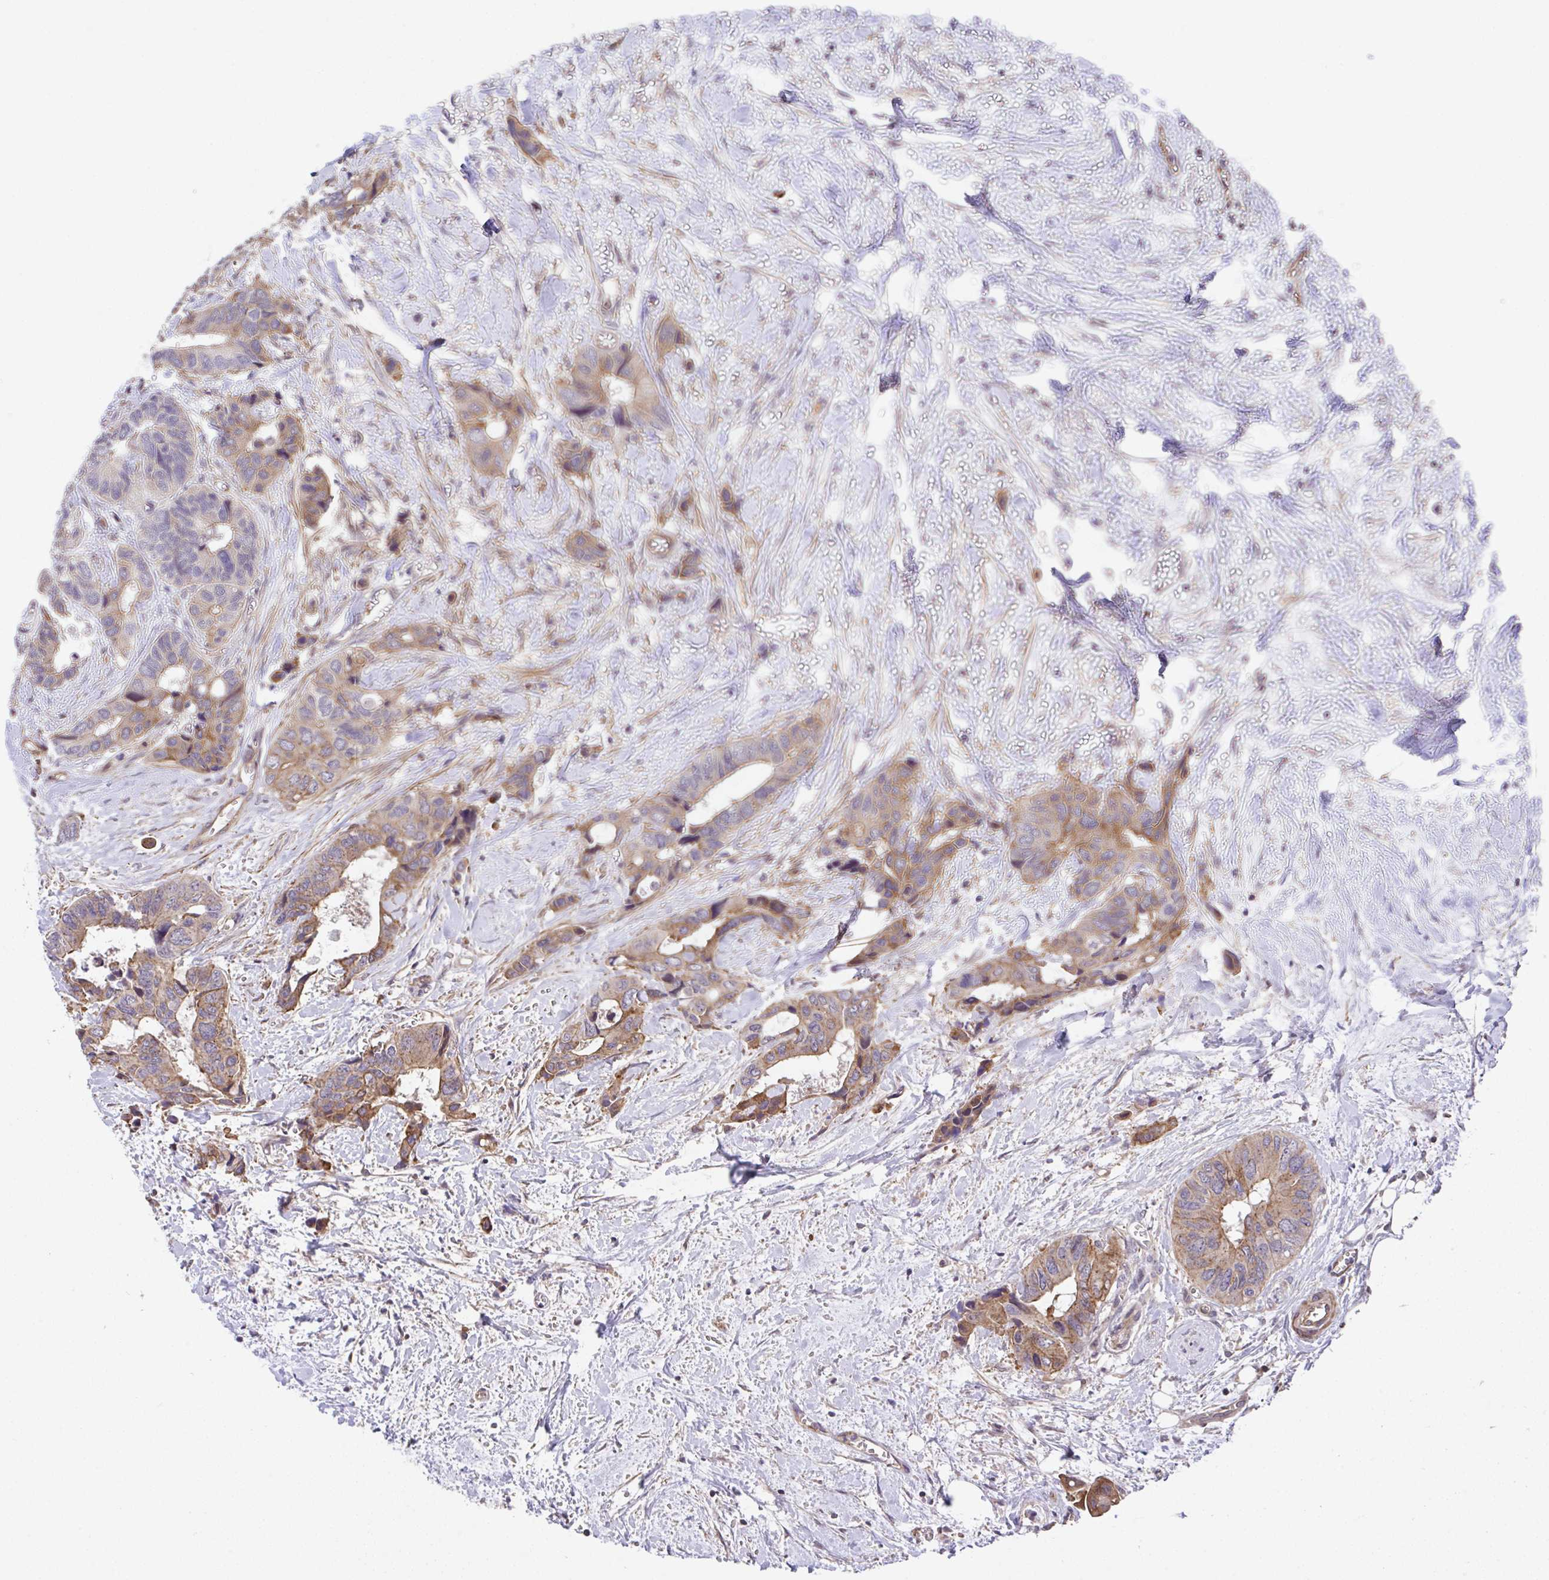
{"staining": {"intensity": "moderate", "quantity": ">75%", "location": "cytoplasmic/membranous"}, "tissue": "colorectal cancer", "cell_type": "Tumor cells", "image_type": "cancer", "snomed": [{"axis": "morphology", "description": "Adenocarcinoma, NOS"}, {"axis": "topography", "description": "Rectum"}], "caption": "Immunohistochemistry (IHC) staining of colorectal cancer (adenocarcinoma), which shows medium levels of moderate cytoplasmic/membranous staining in about >75% of tumor cells indicating moderate cytoplasmic/membranous protein positivity. The staining was performed using DAB (3,3'-diaminobenzidine) (brown) for protein detection and nuclei were counterstained in hematoxylin (blue).", "gene": "ZNF696", "patient": {"sex": "male", "age": 76}}